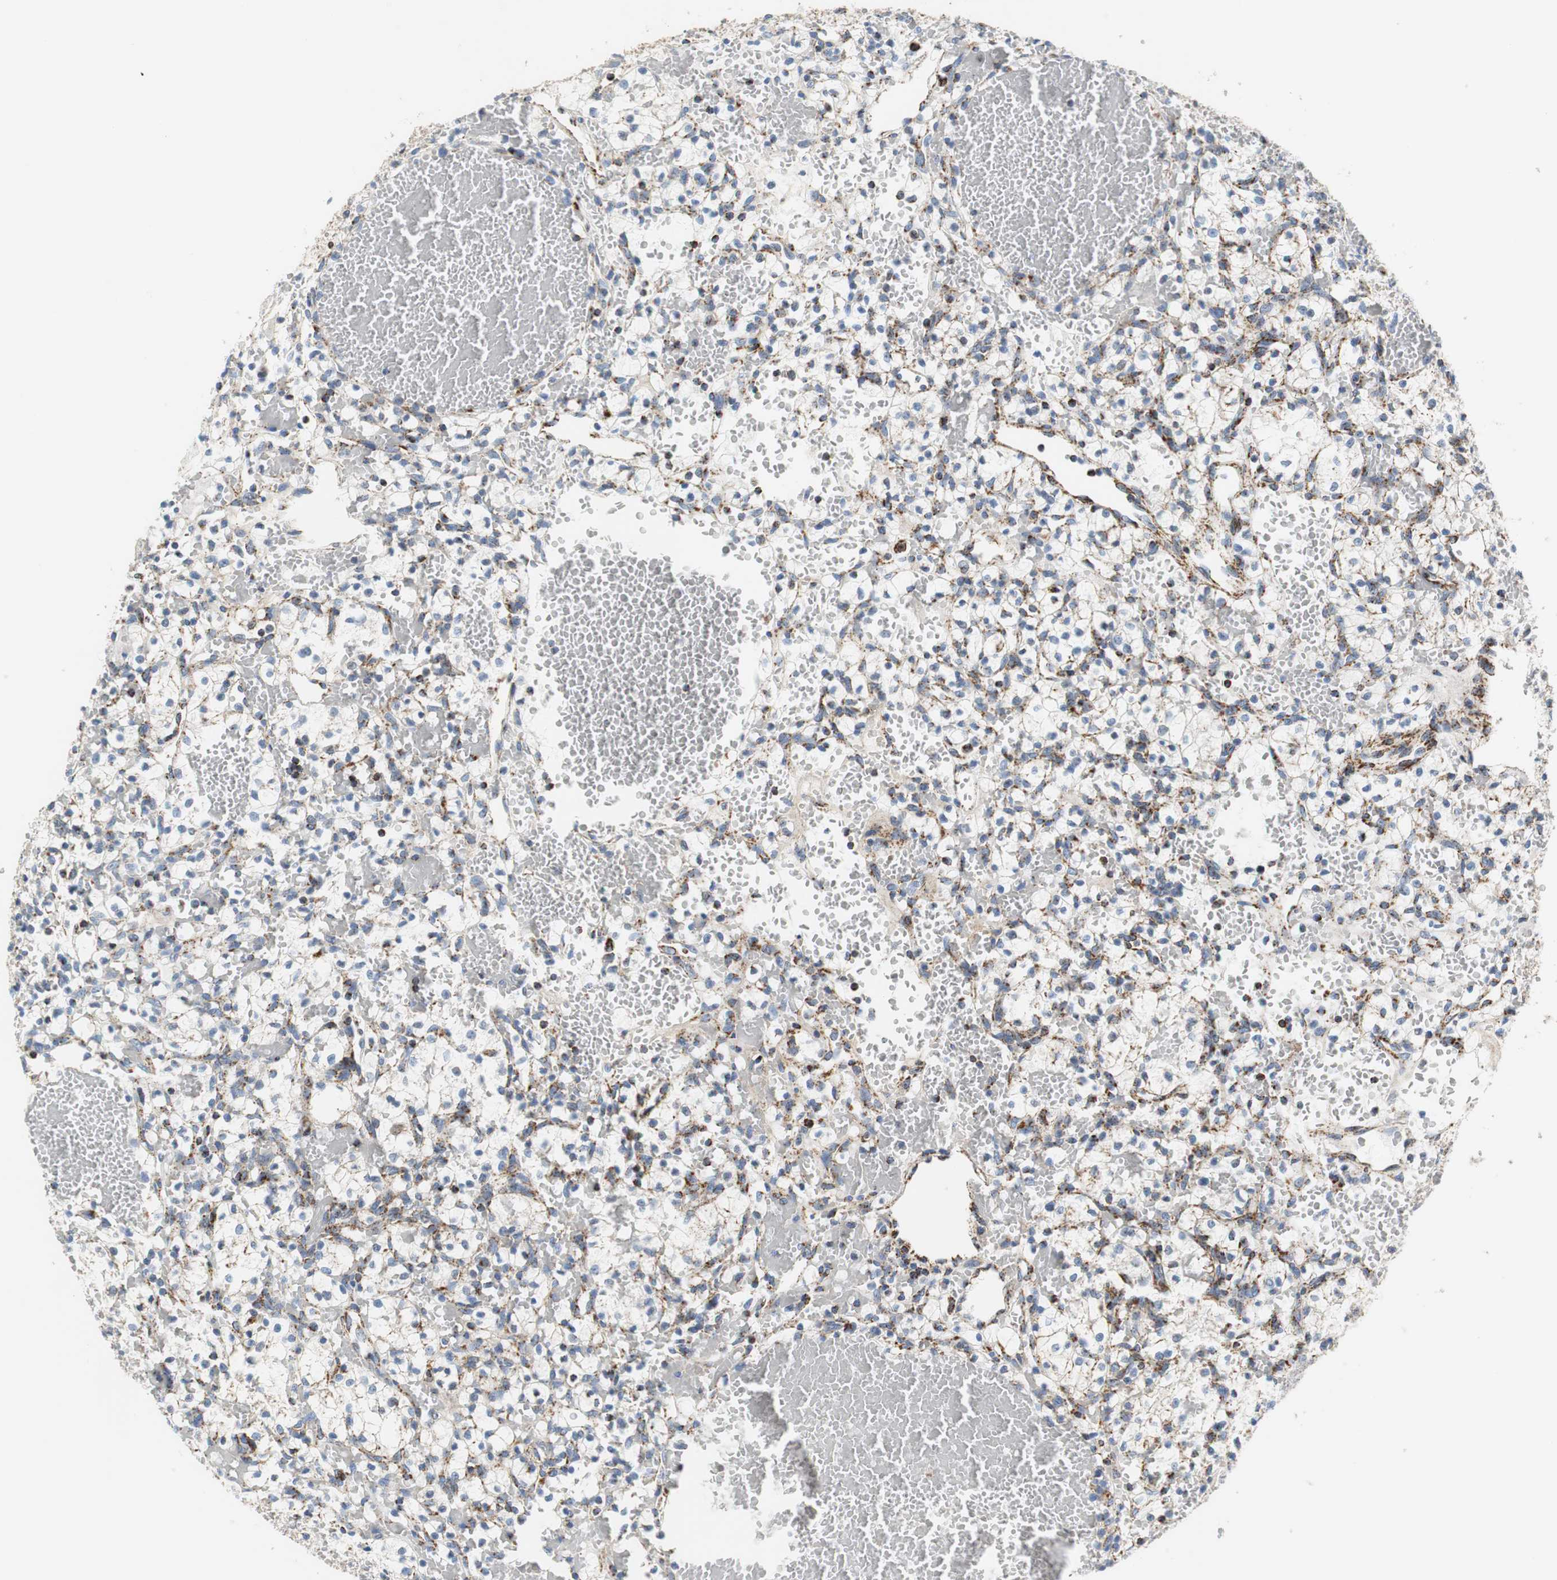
{"staining": {"intensity": "negative", "quantity": "none", "location": "none"}, "tissue": "renal cancer", "cell_type": "Tumor cells", "image_type": "cancer", "snomed": [{"axis": "morphology", "description": "Adenocarcinoma, NOS"}, {"axis": "topography", "description": "Kidney"}], "caption": "Immunohistochemical staining of adenocarcinoma (renal) demonstrates no significant positivity in tumor cells.", "gene": "C1QTNF7", "patient": {"sex": "female", "age": 60}}